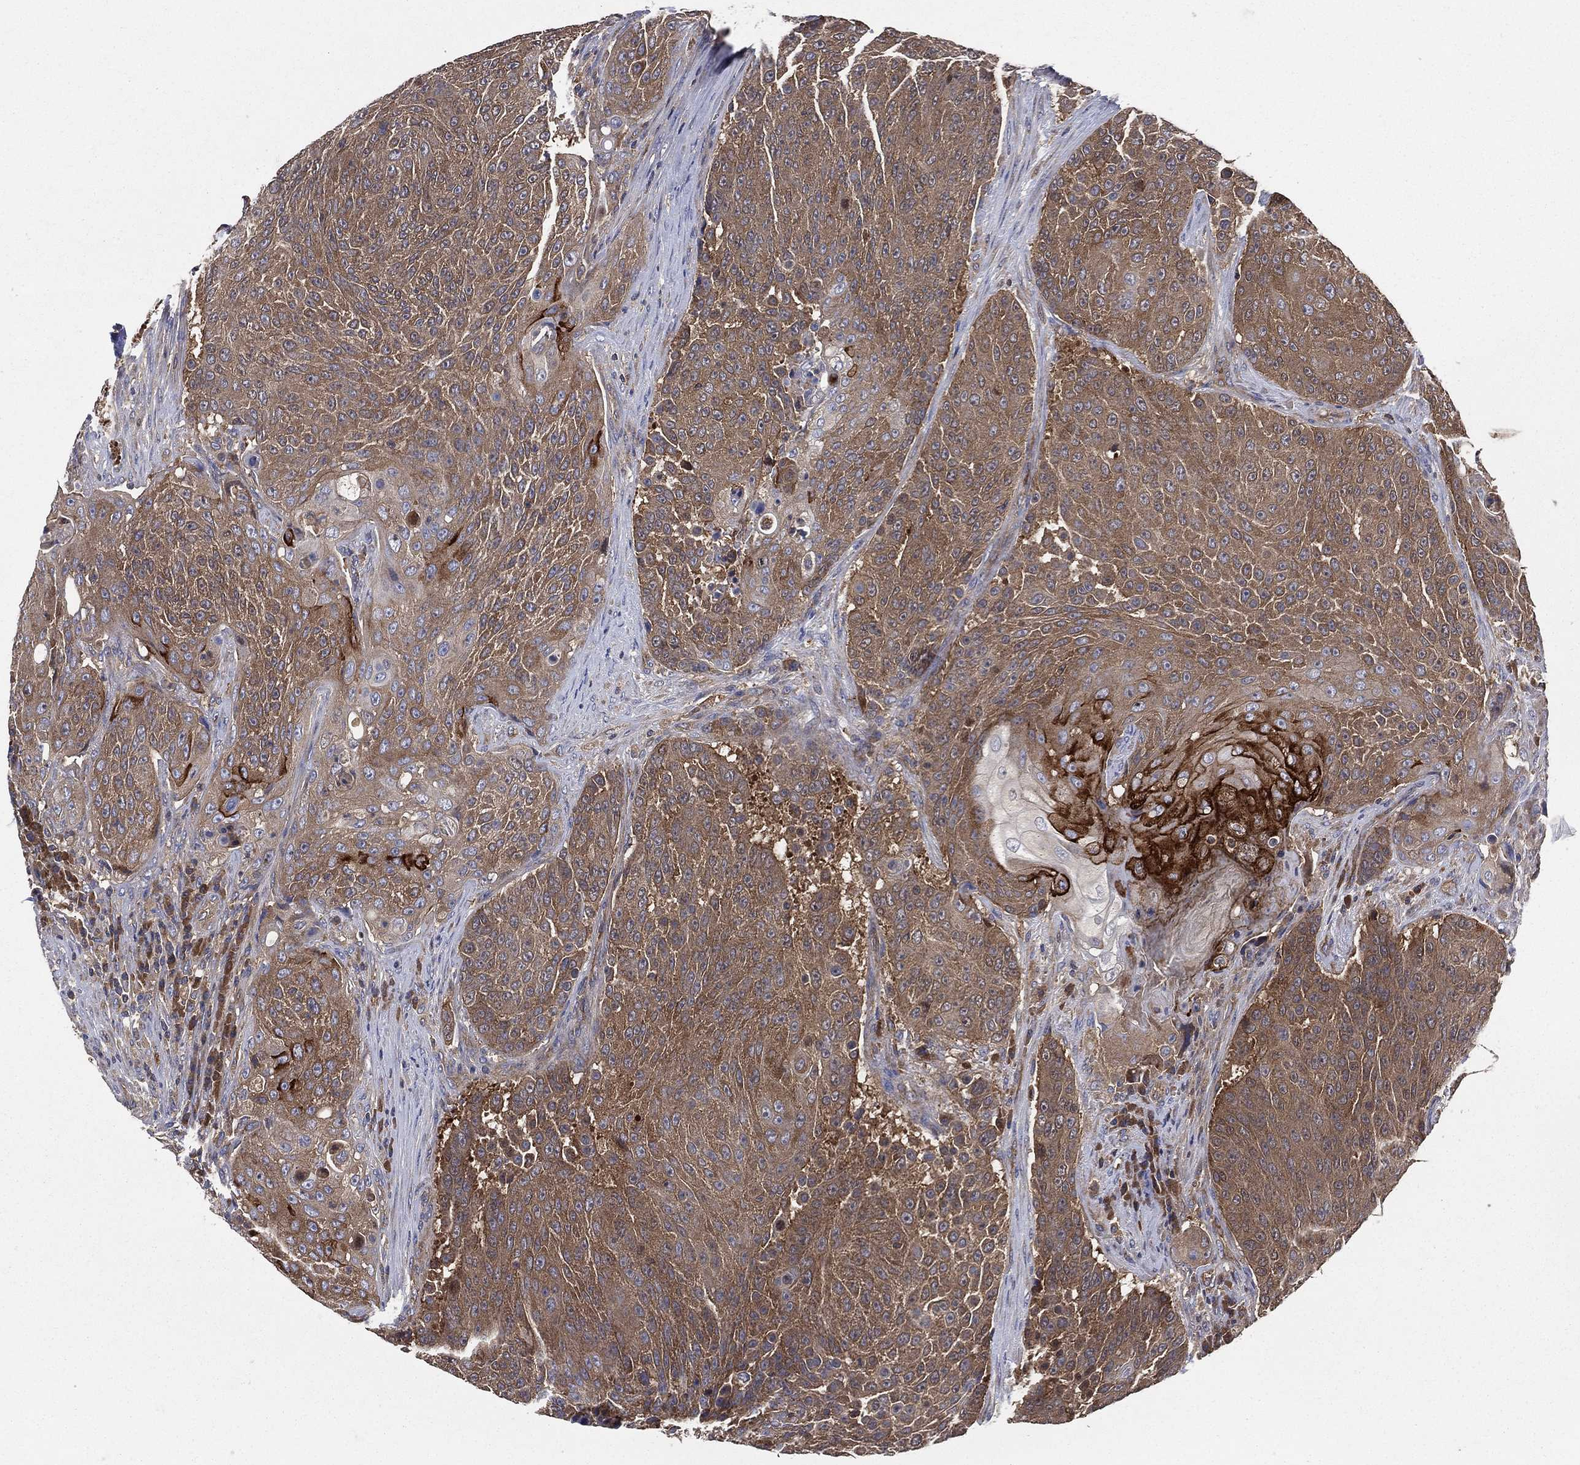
{"staining": {"intensity": "moderate", "quantity": ">75%", "location": "cytoplasmic/membranous"}, "tissue": "urothelial cancer", "cell_type": "Tumor cells", "image_type": "cancer", "snomed": [{"axis": "morphology", "description": "Urothelial carcinoma, High grade"}, {"axis": "topography", "description": "Urinary bladder"}], "caption": "Urothelial cancer stained with immunohistochemistry reveals moderate cytoplasmic/membranous expression in approximately >75% of tumor cells.", "gene": "SMPD3", "patient": {"sex": "female", "age": 63}}